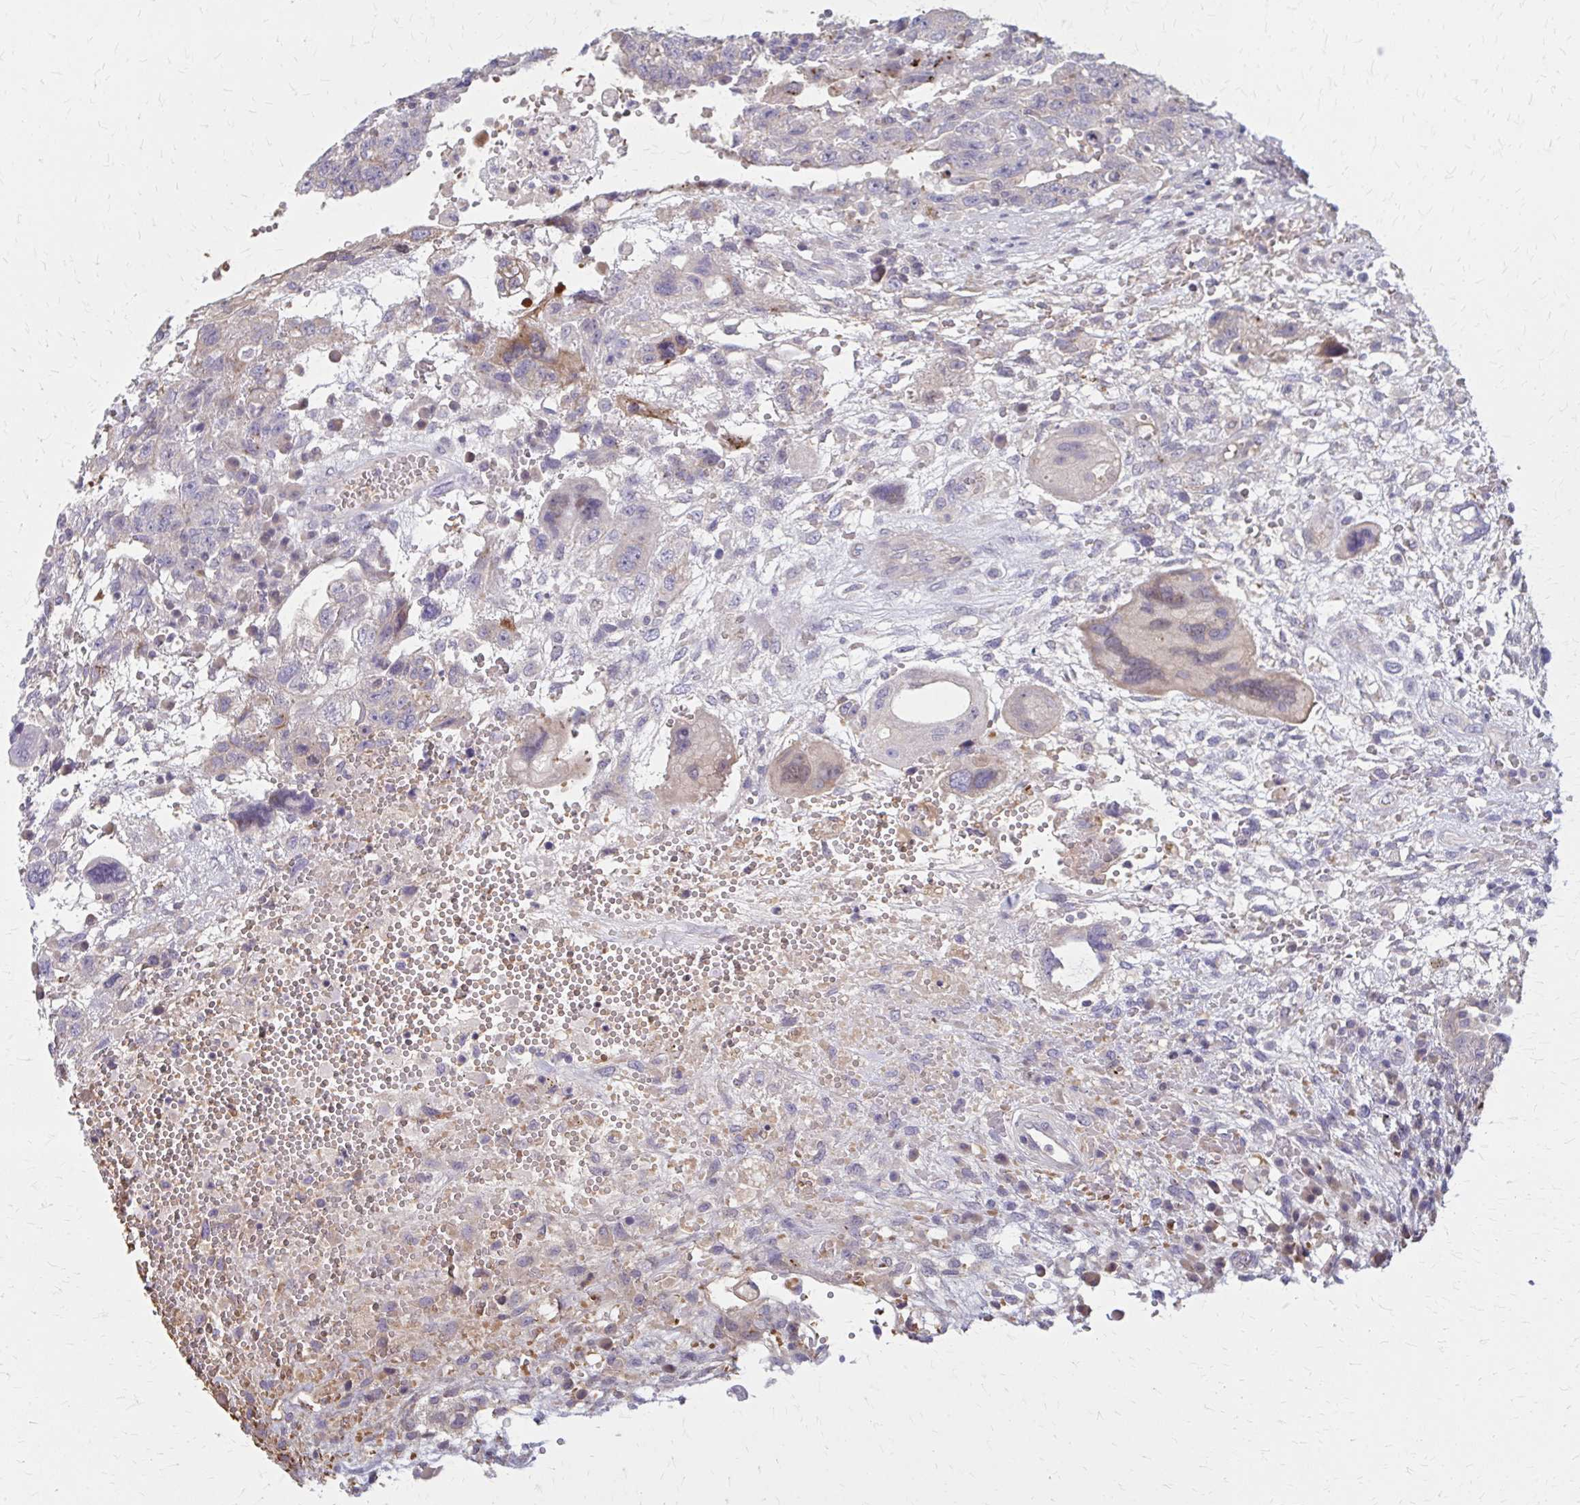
{"staining": {"intensity": "weak", "quantity": "<25%", "location": "cytoplasmic/membranous,nuclear"}, "tissue": "testis cancer", "cell_type": "Tumor cells", "image_type": "cancer", "snomed": [{"axis": "morphology", "description": "Carcinoma, Embryonal, NOS"}, {"axis": "topography", "description": "Testis"}], "caption": "Micrograph shows no protein expression in tumor cells of testis embryonal carcinoma tissue.", "gene": "IFI44L", "patient": {"sex": "male", "age": 26}}